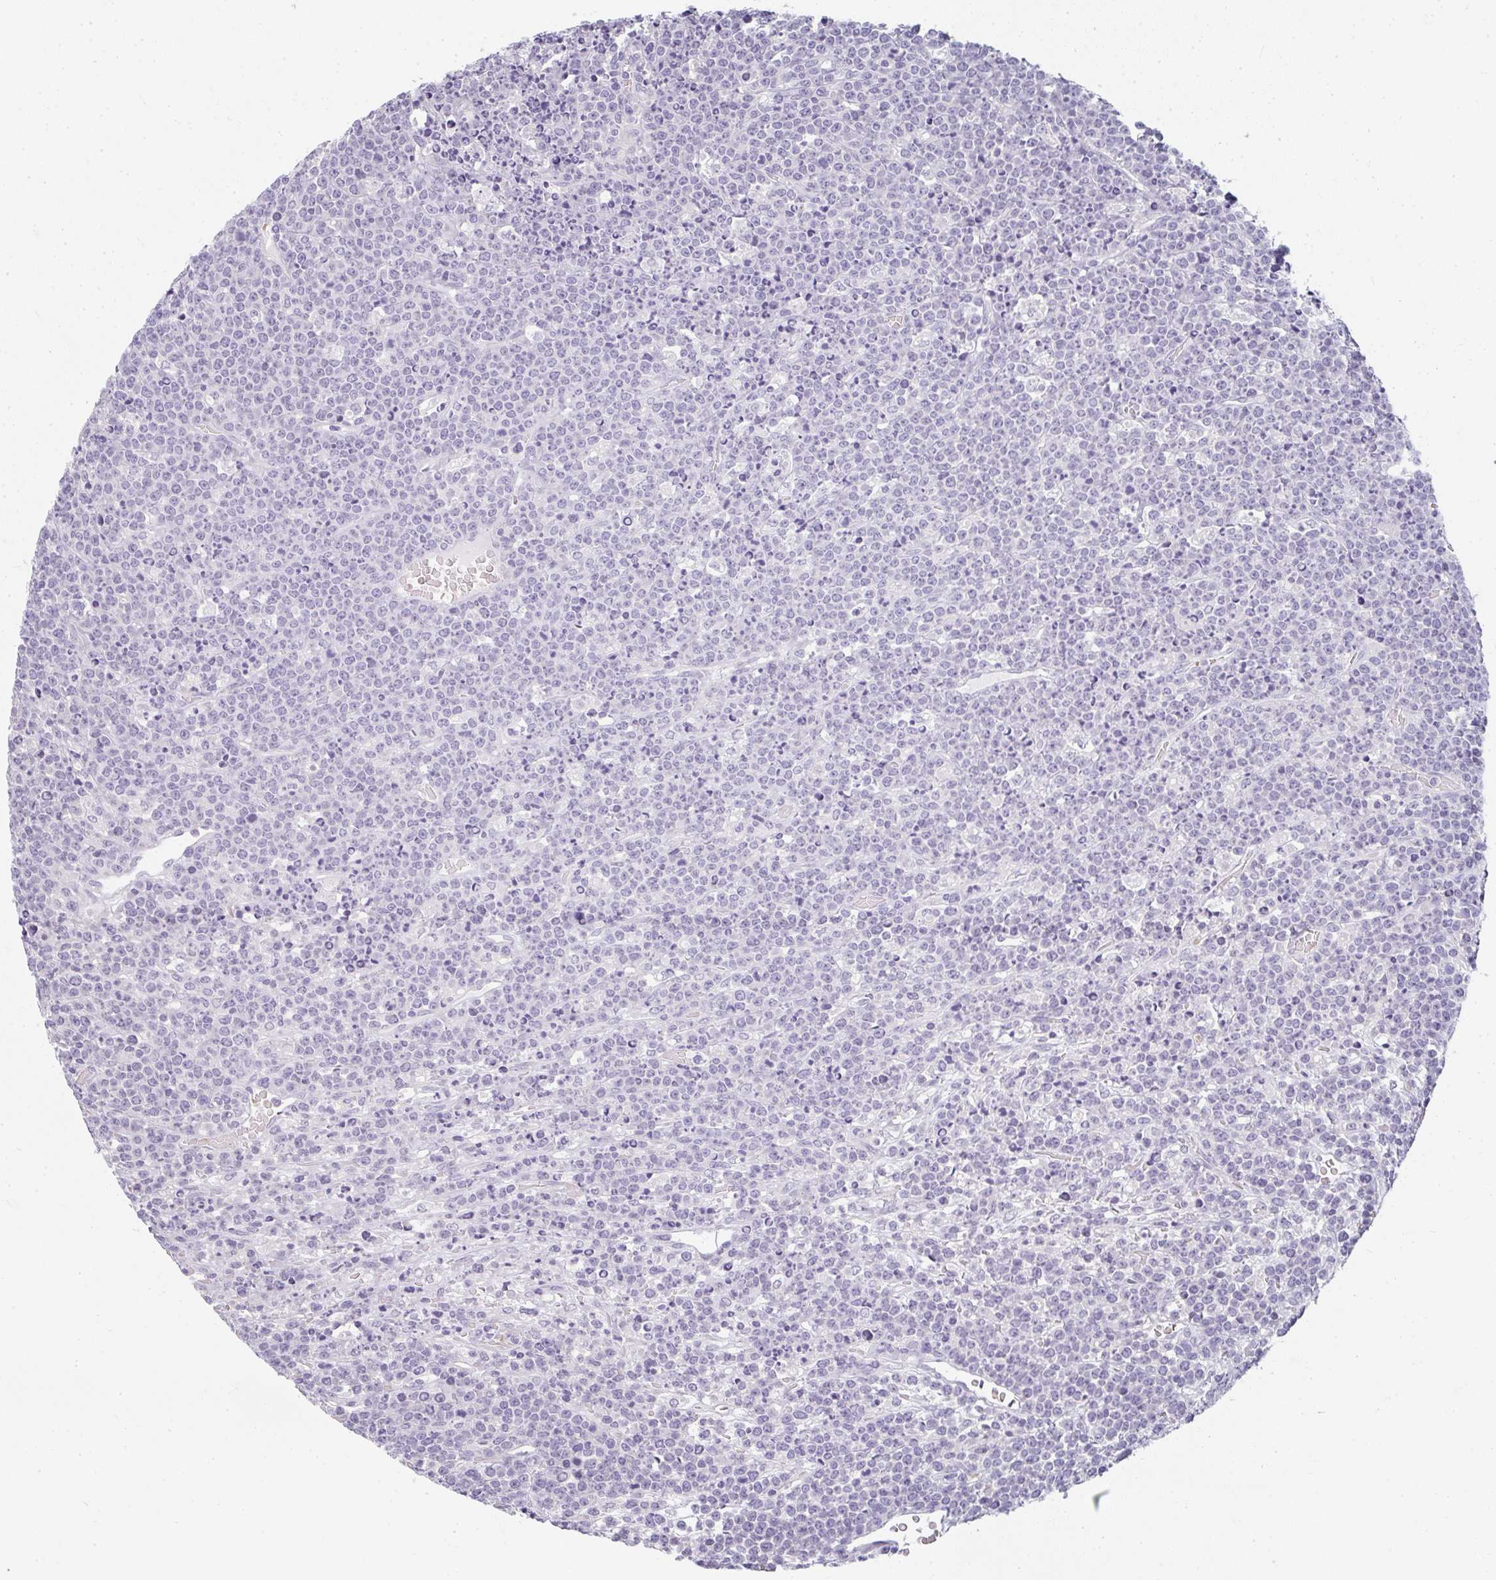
{"staining": {"intensity": "negative", "quantity": "none", "location": "none"}, "tissue": "lymphoma", "cell_type": "Tumor cells", "image_type": "cancer", "snomed": [{"axis": "morphology", "description": "Malignant lymphoma, non-Hodgkin's type, High grade"}, {"axis": "topography", "description": "Ovary"}], "caption": "This is an immunohistochemistry histopathology image of human lymphoma. There is no staining in tumor cells.", "gene": "NEU2", "patient": {"sex": "female", "age": 56}}